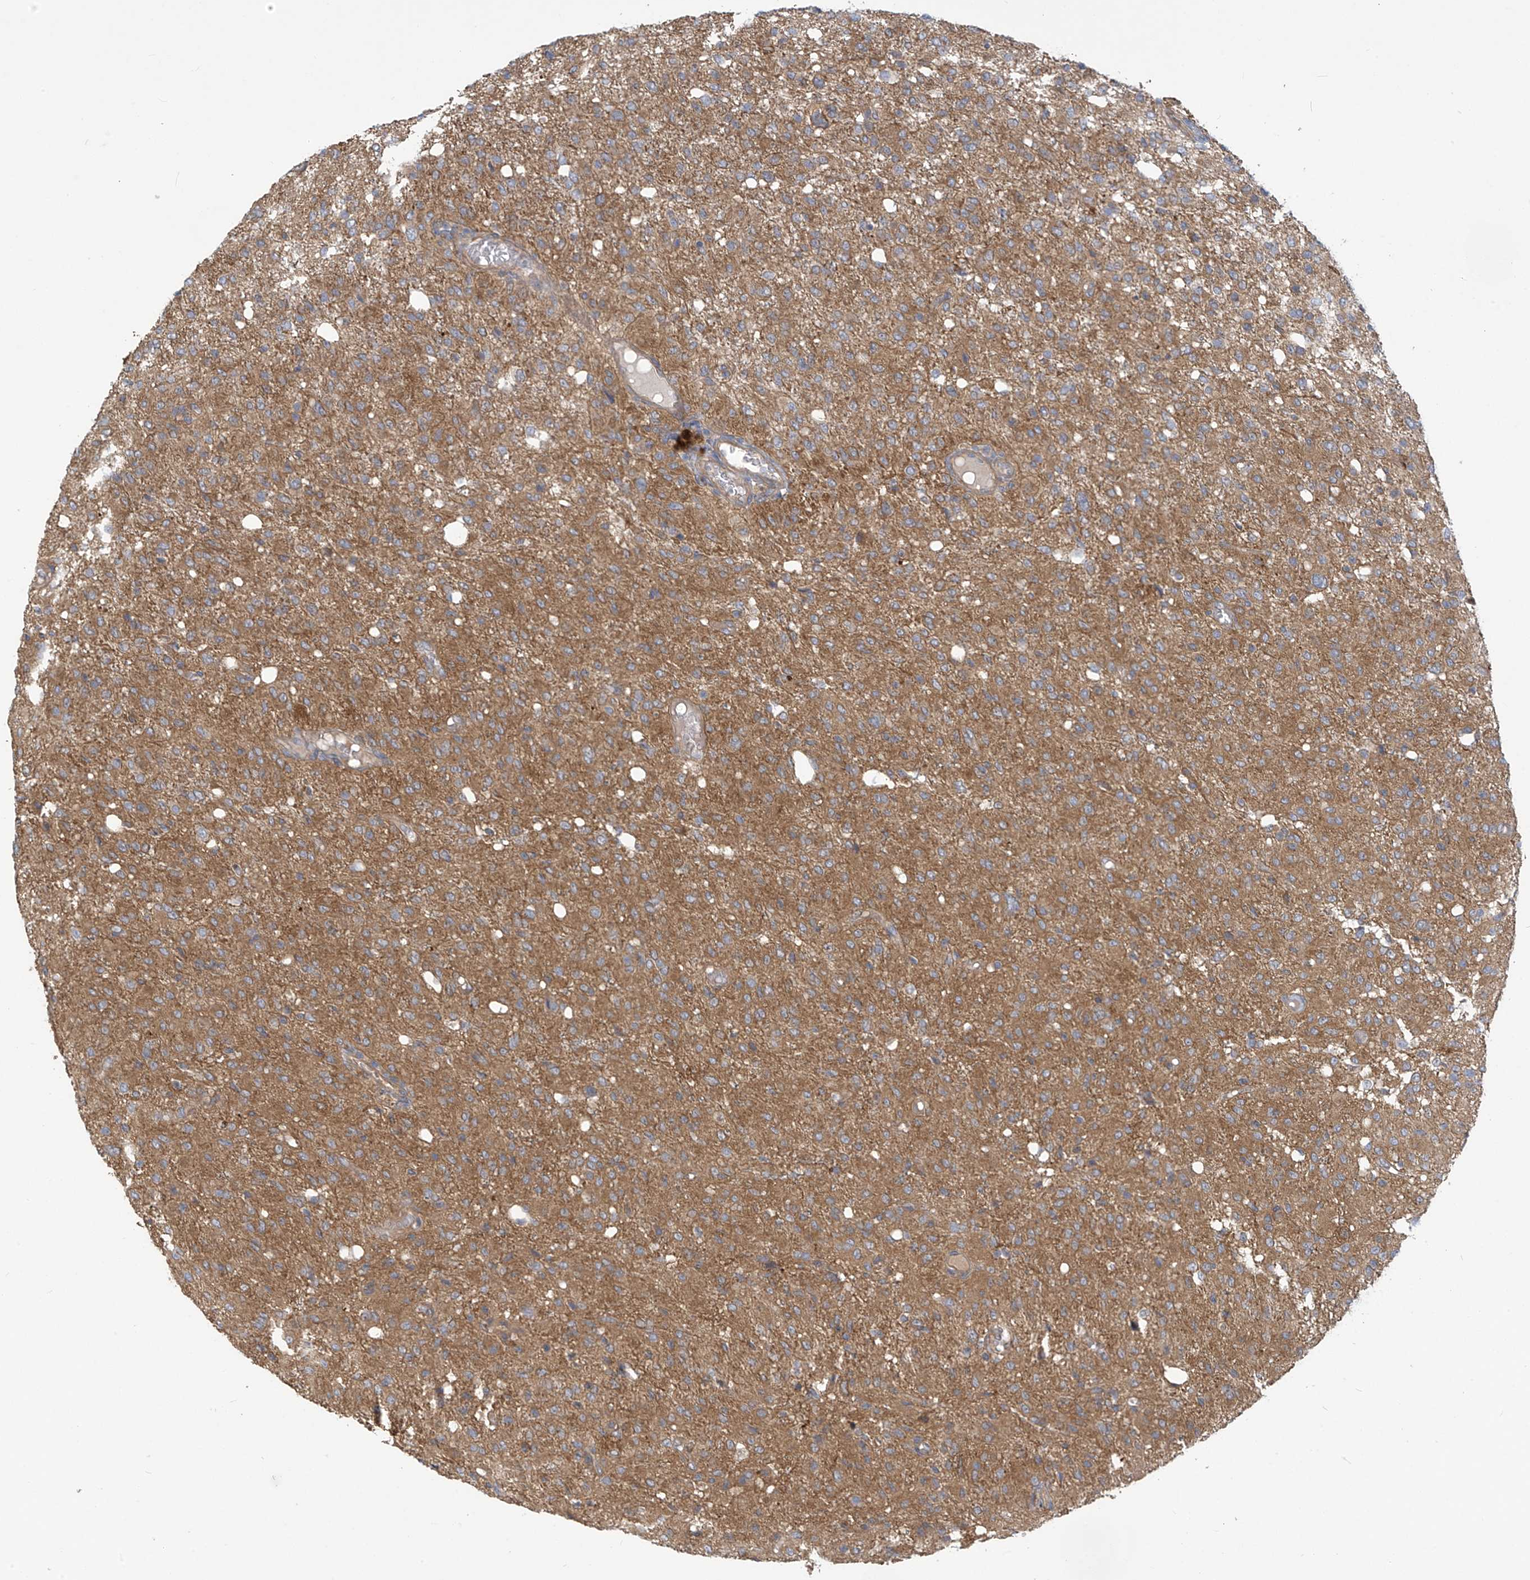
{"staining": {"intensity": "moderate", "quantity": ">75%", "location": "cytoplasmic/membranous"}, "tissue": "glioma", "cell_type": "Tumor cells", "image_type": "cancer", "snomed": [{"axis": "morphology", "description": "Glioma, malignant, High grade"}, {"axis": "topography", "description": "Brain"}], "caption": "Immunohistochemistry (IHC) of glioma shows medium levels of moderate cytoplasmic/membranous expression in about >75% of tumor cells.", "gene": "ADI1", "patient": {"sex": "female", "age": 59}}